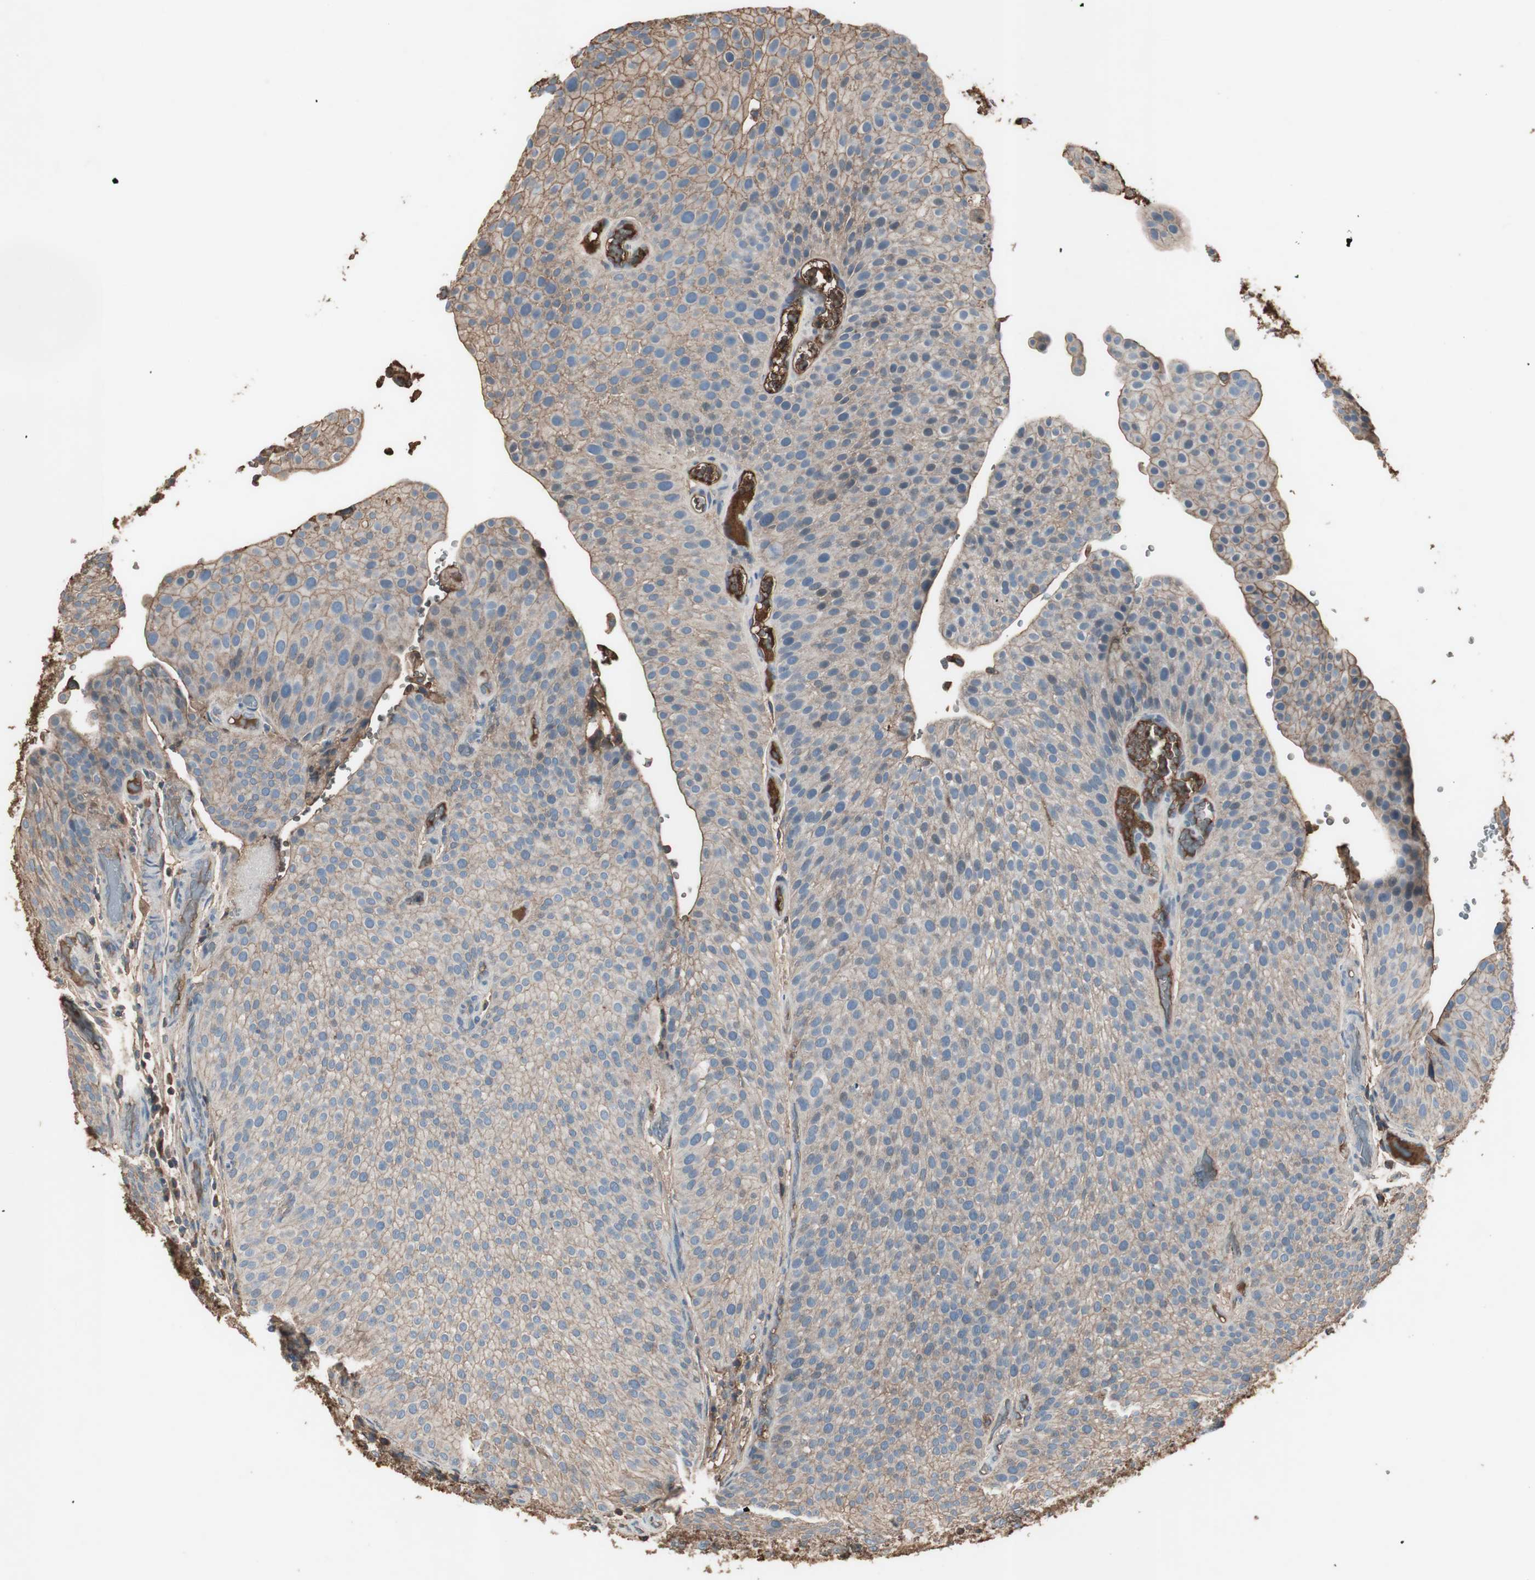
{"staining": {"intensity": "weak", "quantity": ">75%", "location": "cytoplasmic/membranous"}, "tissue": "urothelial cancer", "cell_type": "Tumor cells", "image_type": "cancer", "snomed": [{"axis": "morphology", "description": "Urothelial carcinoma, Low grade"}, {"axis": "topography", "description": "Smooth muscle"}, {"axis": "topography", "description": "Urinary bladder"}], "caption": "Tumor cells reveal weak cytoplasmic/membranous staining in approximately >75% of cells in urothelial cancer. The protein is stained brown, and the nuclei are stained in blue (DAB (3,3'-diaminobenzidine) IHC with brightfield microscopy, high magnification).", "gene": "MMP14", "patient": {"sex": "male", "age": 60}}